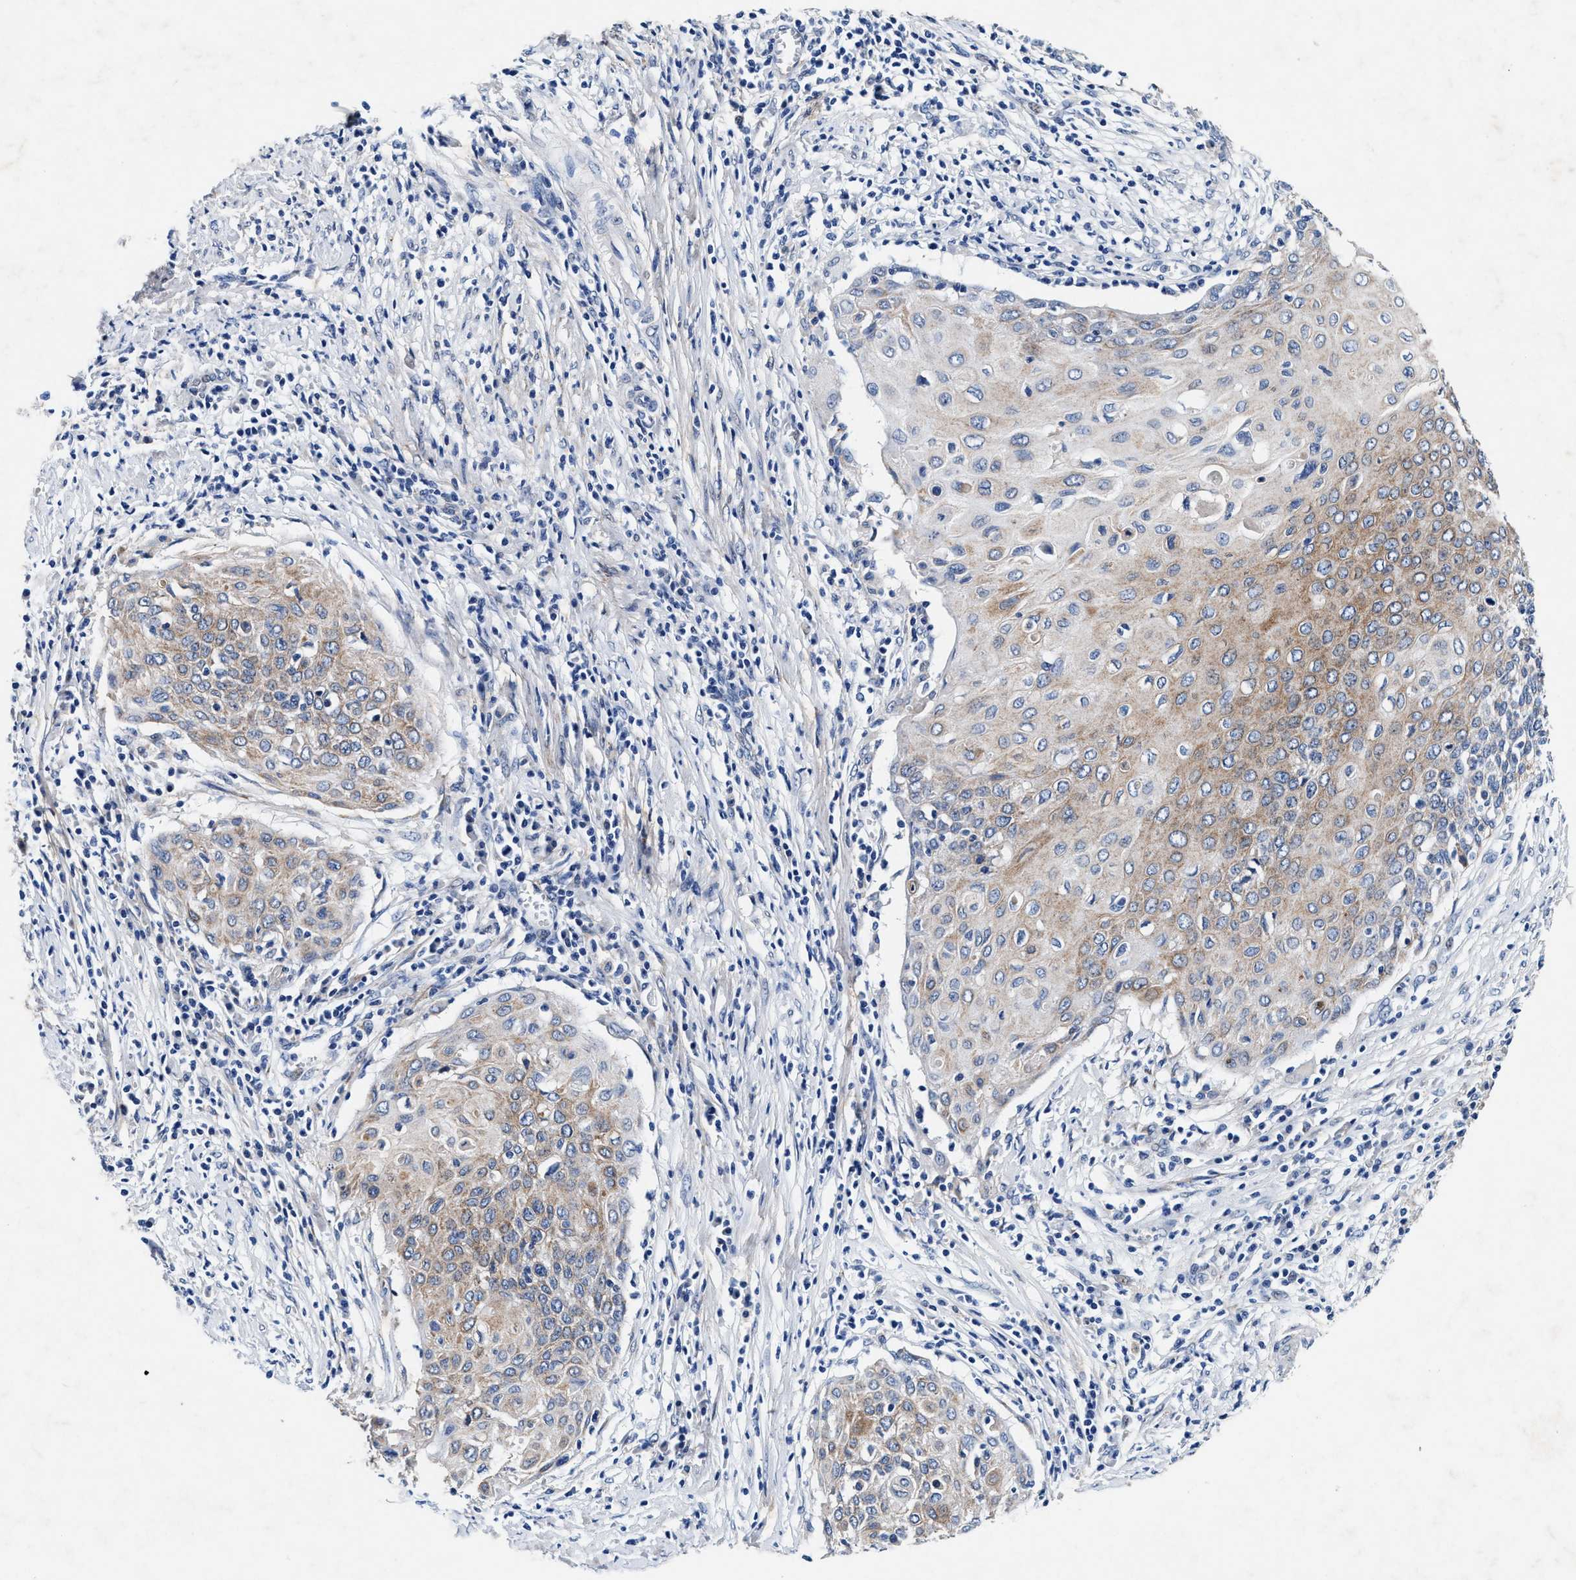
{"staining": {"intensity": "moderate", "quantity": ">75%", "location": "cytoplasmic/membranous"}, "tissue": "cervical cancer", "cell_type": "Tumor cells", "image_type": "cancer", "snomed": [{"axis": "morphology", "description": "Squamous cell carcinoma, NOS"}, {"axis": "topography", "description": "Cervix"}], "caption": "Immunohistochemistry (IHC) of cervical cancer displays medium levels of moderate cytoplasmic/membranous positivity in about >75% of tumor cells.", "gene": "SLC8A1", "patient": {"sex": "female", "age": 39}}